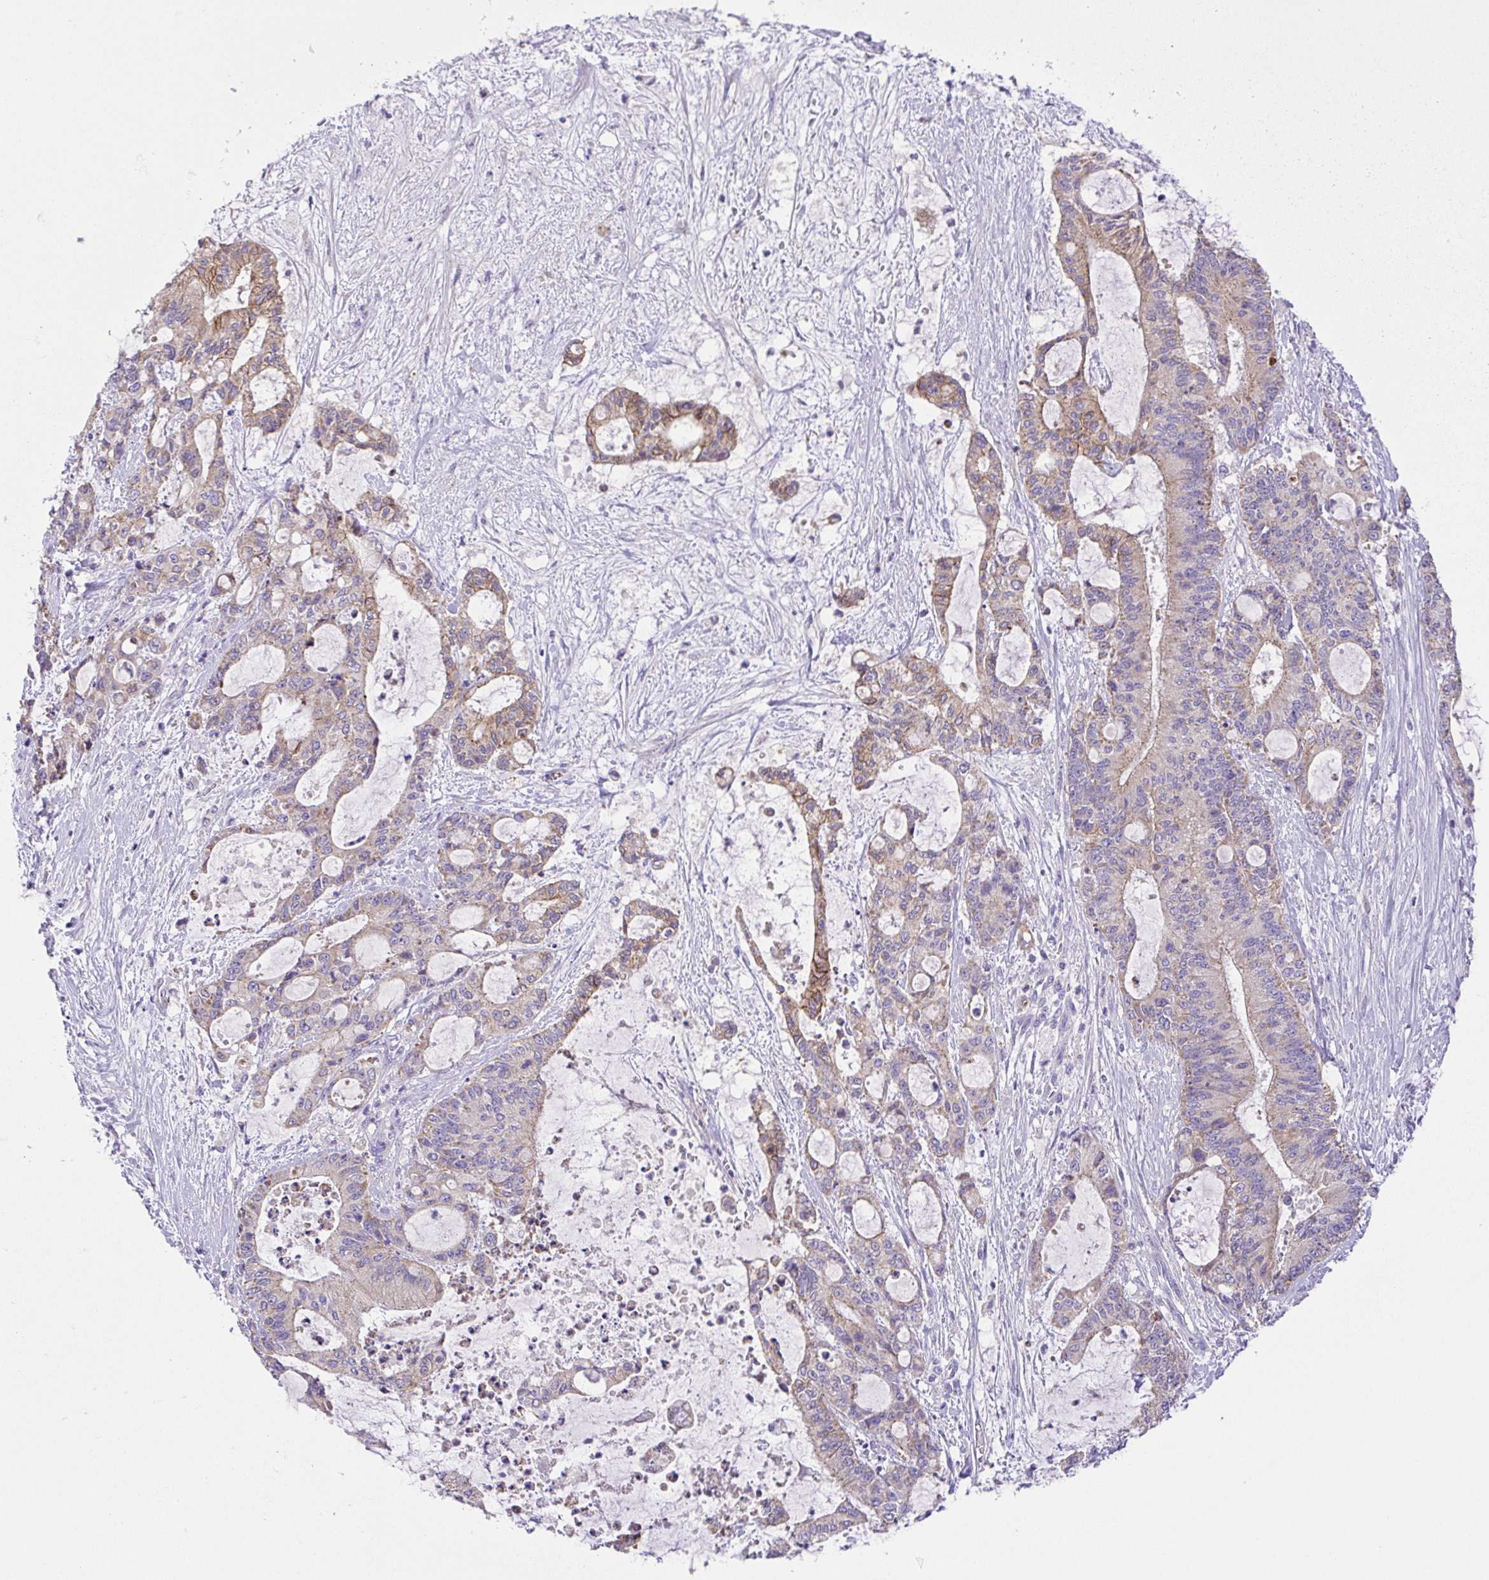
{"staining": {"intensity": "weak", "quantity": "25%-75%", "location": "cytoplasmic/membranous"}, "tissue": "liver cancer", "cell_type": "Tumor cells", "image_type": "cancer", "snomed": [{"axis": "morphology", "description": "Normal tissue, NOS"}, {"axis": "morphology", "description": "Cholangiocarcinoma"}, {"axis": "topography", "description": "Liver"}, {"axis": "topography", "description": "Peripheral nerve tissue"}], "caption": "The photomicrograph exhibits staining of liver cancer, revealing weak cytoplasmic/membranous protein staining (brown color) within tumor cells.", "gene": "SLC13A1", "patient": {"sex": "female", "age": 73}}